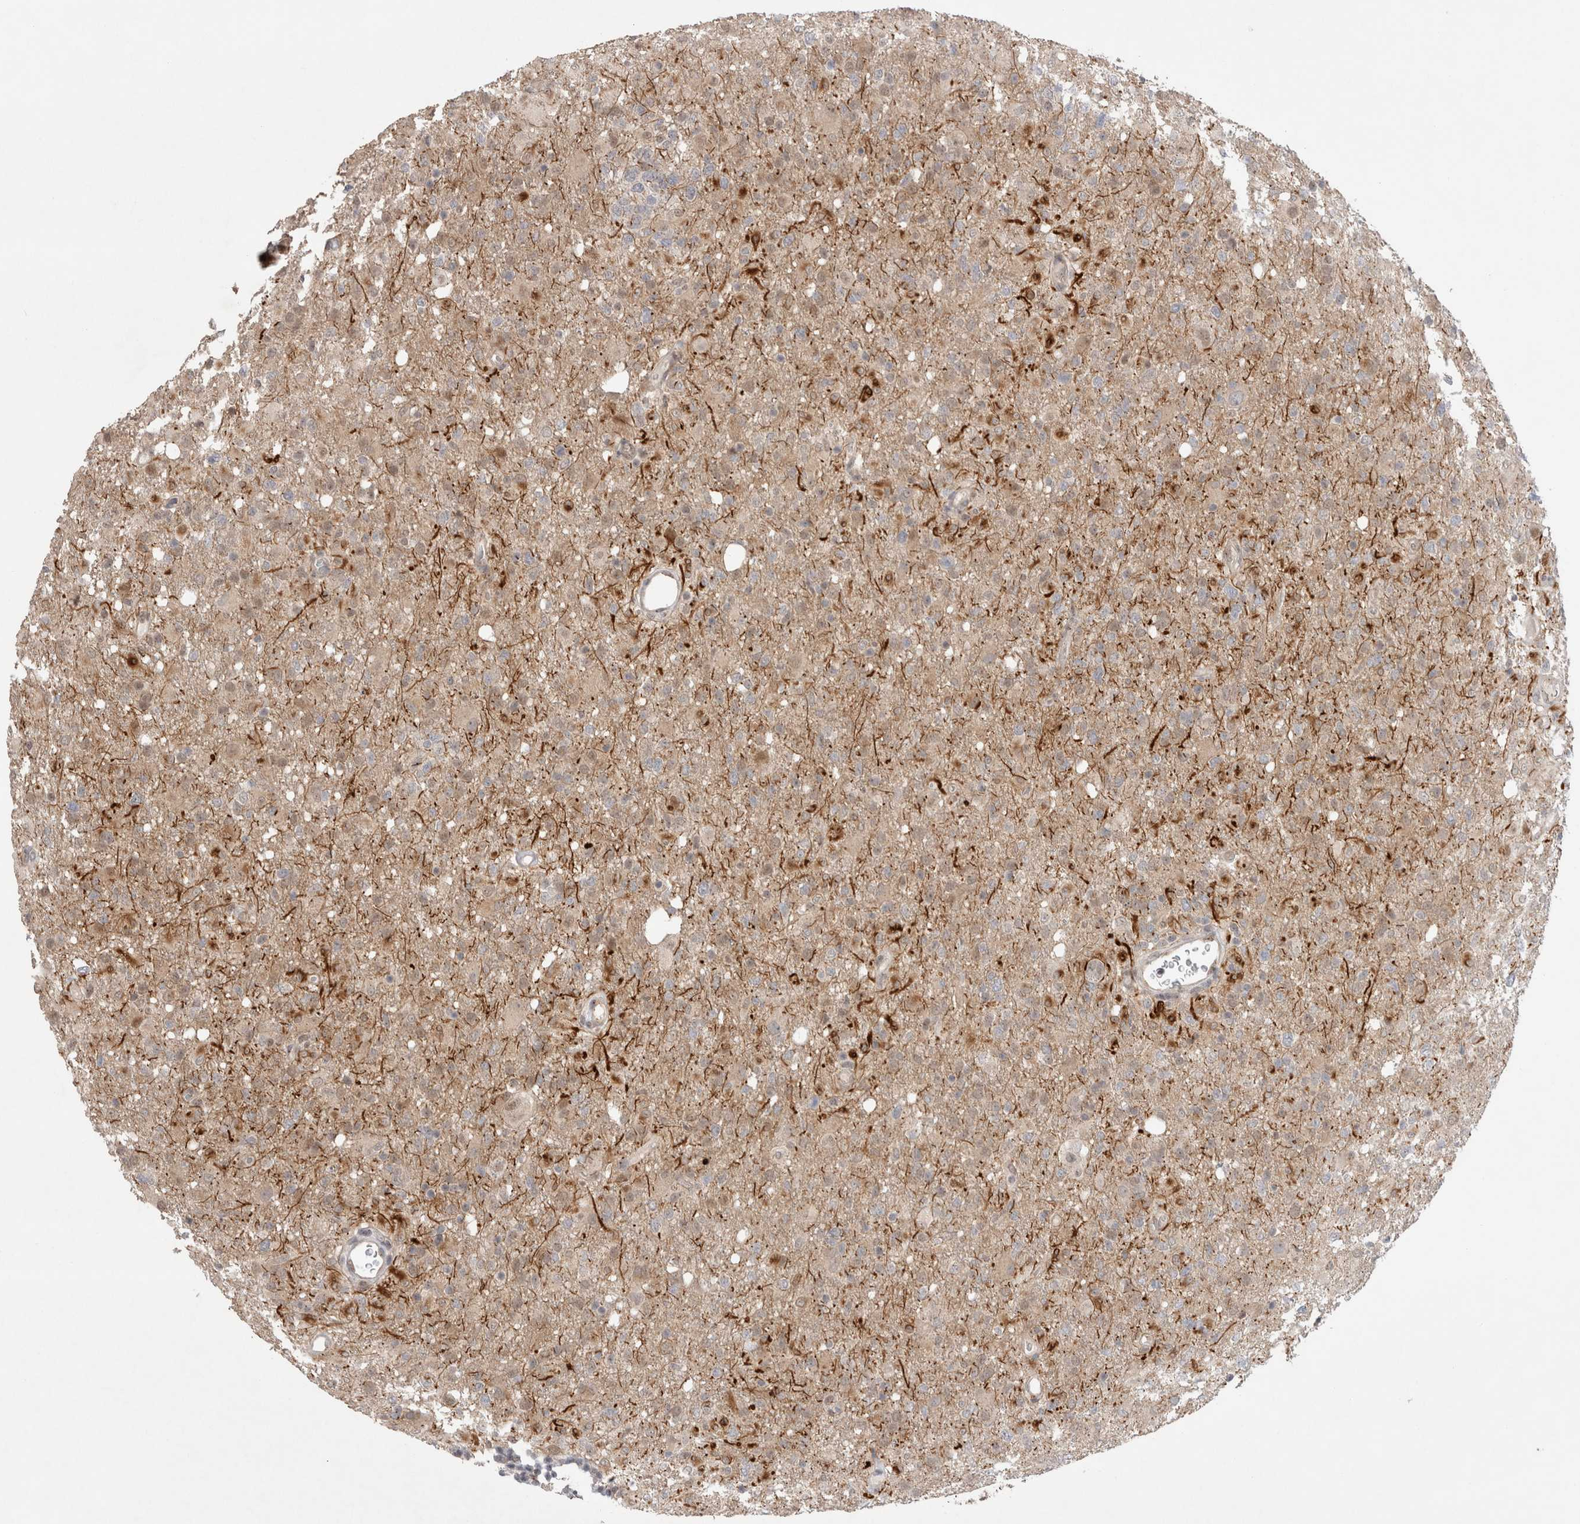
{"staining": {"intensity": "negative", "quantity": "none", "location": "none"}, "tissue": "glioma", "cell_type": "Tumor cells", "image_type": "cancer", "snomed": [{"axis": "morphology", "description": "Glioma, malignant, High grade"}, {"axis": "topography", "description": "Brain"}], "caption": "Immunohistochemical staining of human glioma shows no significant positivity in tumor cells.", "gene": "SLC29A1", "patient": {"sex": "female", "age": 57}}